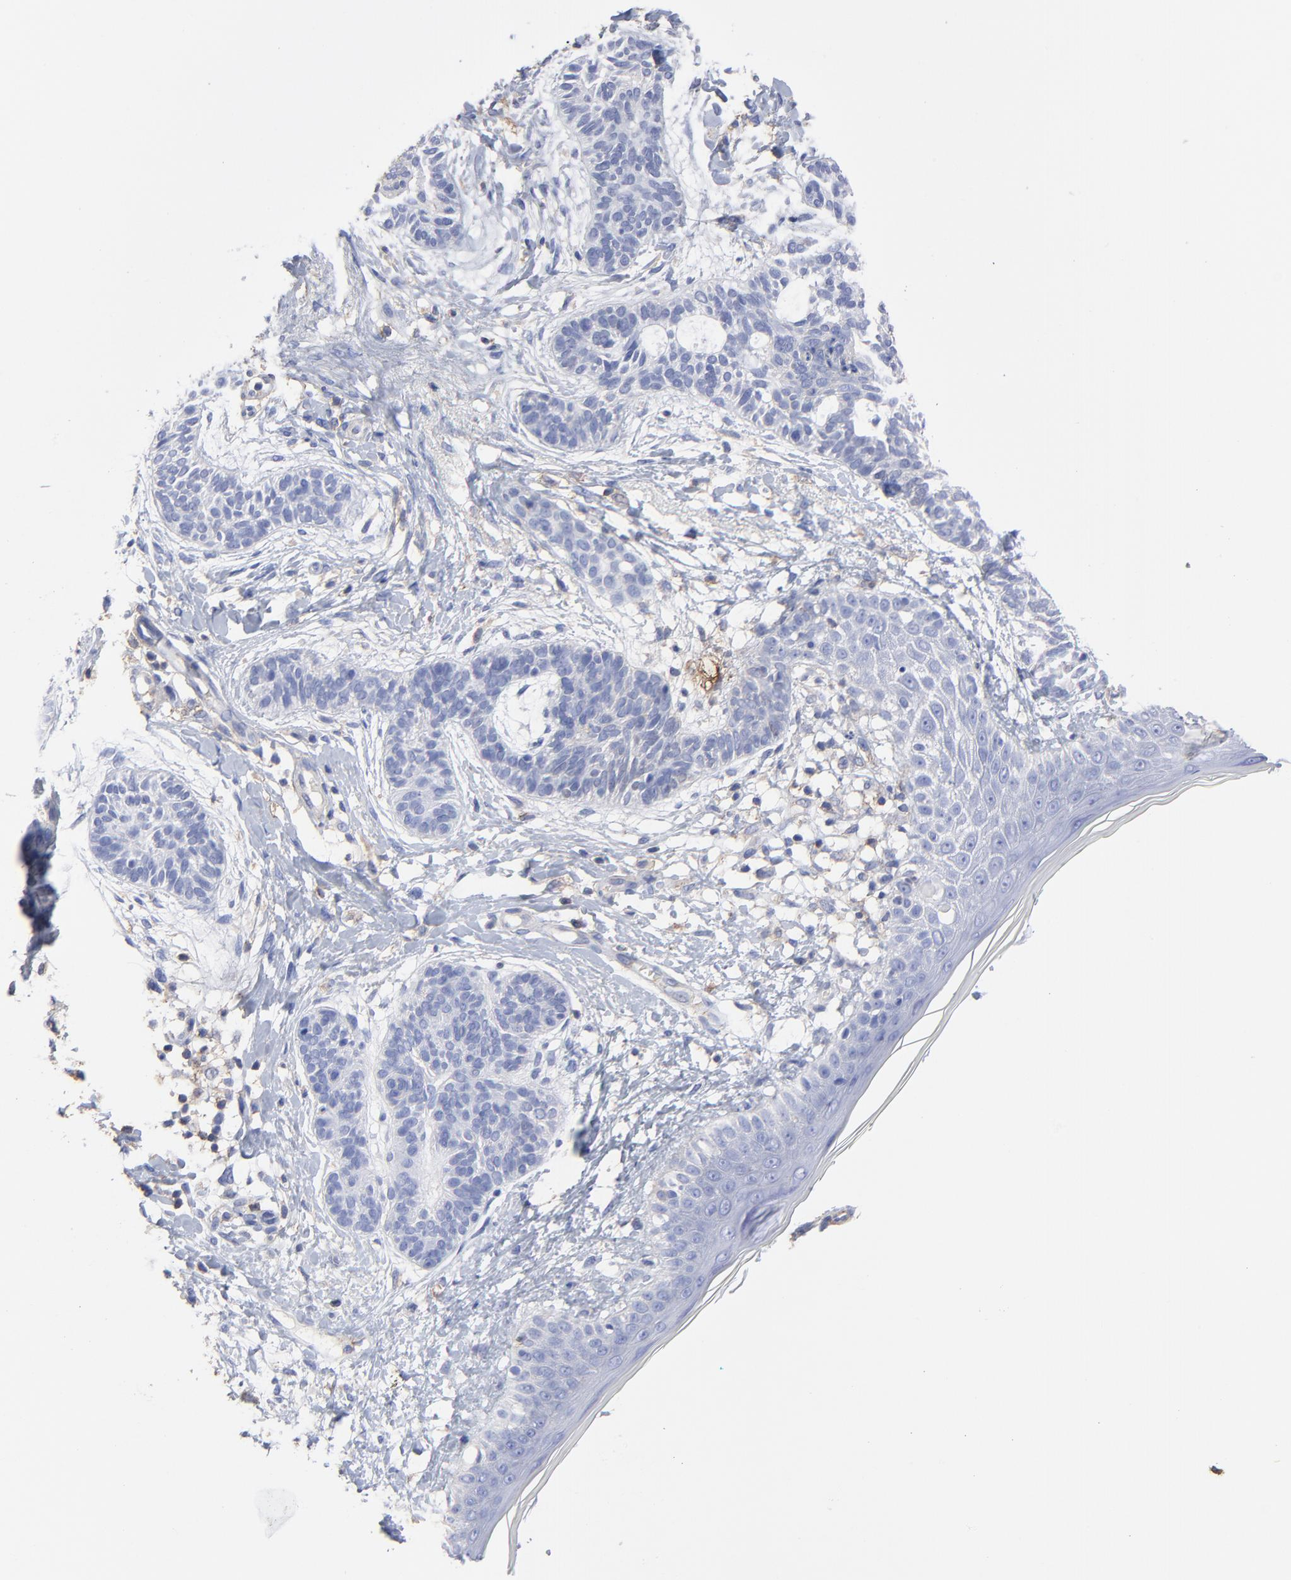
{"staining": {"intensity": "negative", "quantity": "none", "location": "none"}, "tissue": "skin cancer", "cell_type": "Tumor cells", "image_type": "cancer", "snomed": [{"axis": "morphology", "description": "Normal tissue, NOS"}, {"axis": "morphology", "description": "Basal cell carcinoma"}, {"axis": "topography", "description": "Skin"}], "caption": "IHC micrograph of neoplastic tissue: human skin cancer (basal cell carcinoma) stained with DAB reveals no significant protein expression in tumor cells.", "gene": "ASL", "patient": {"sex": "male", "age": 63}}